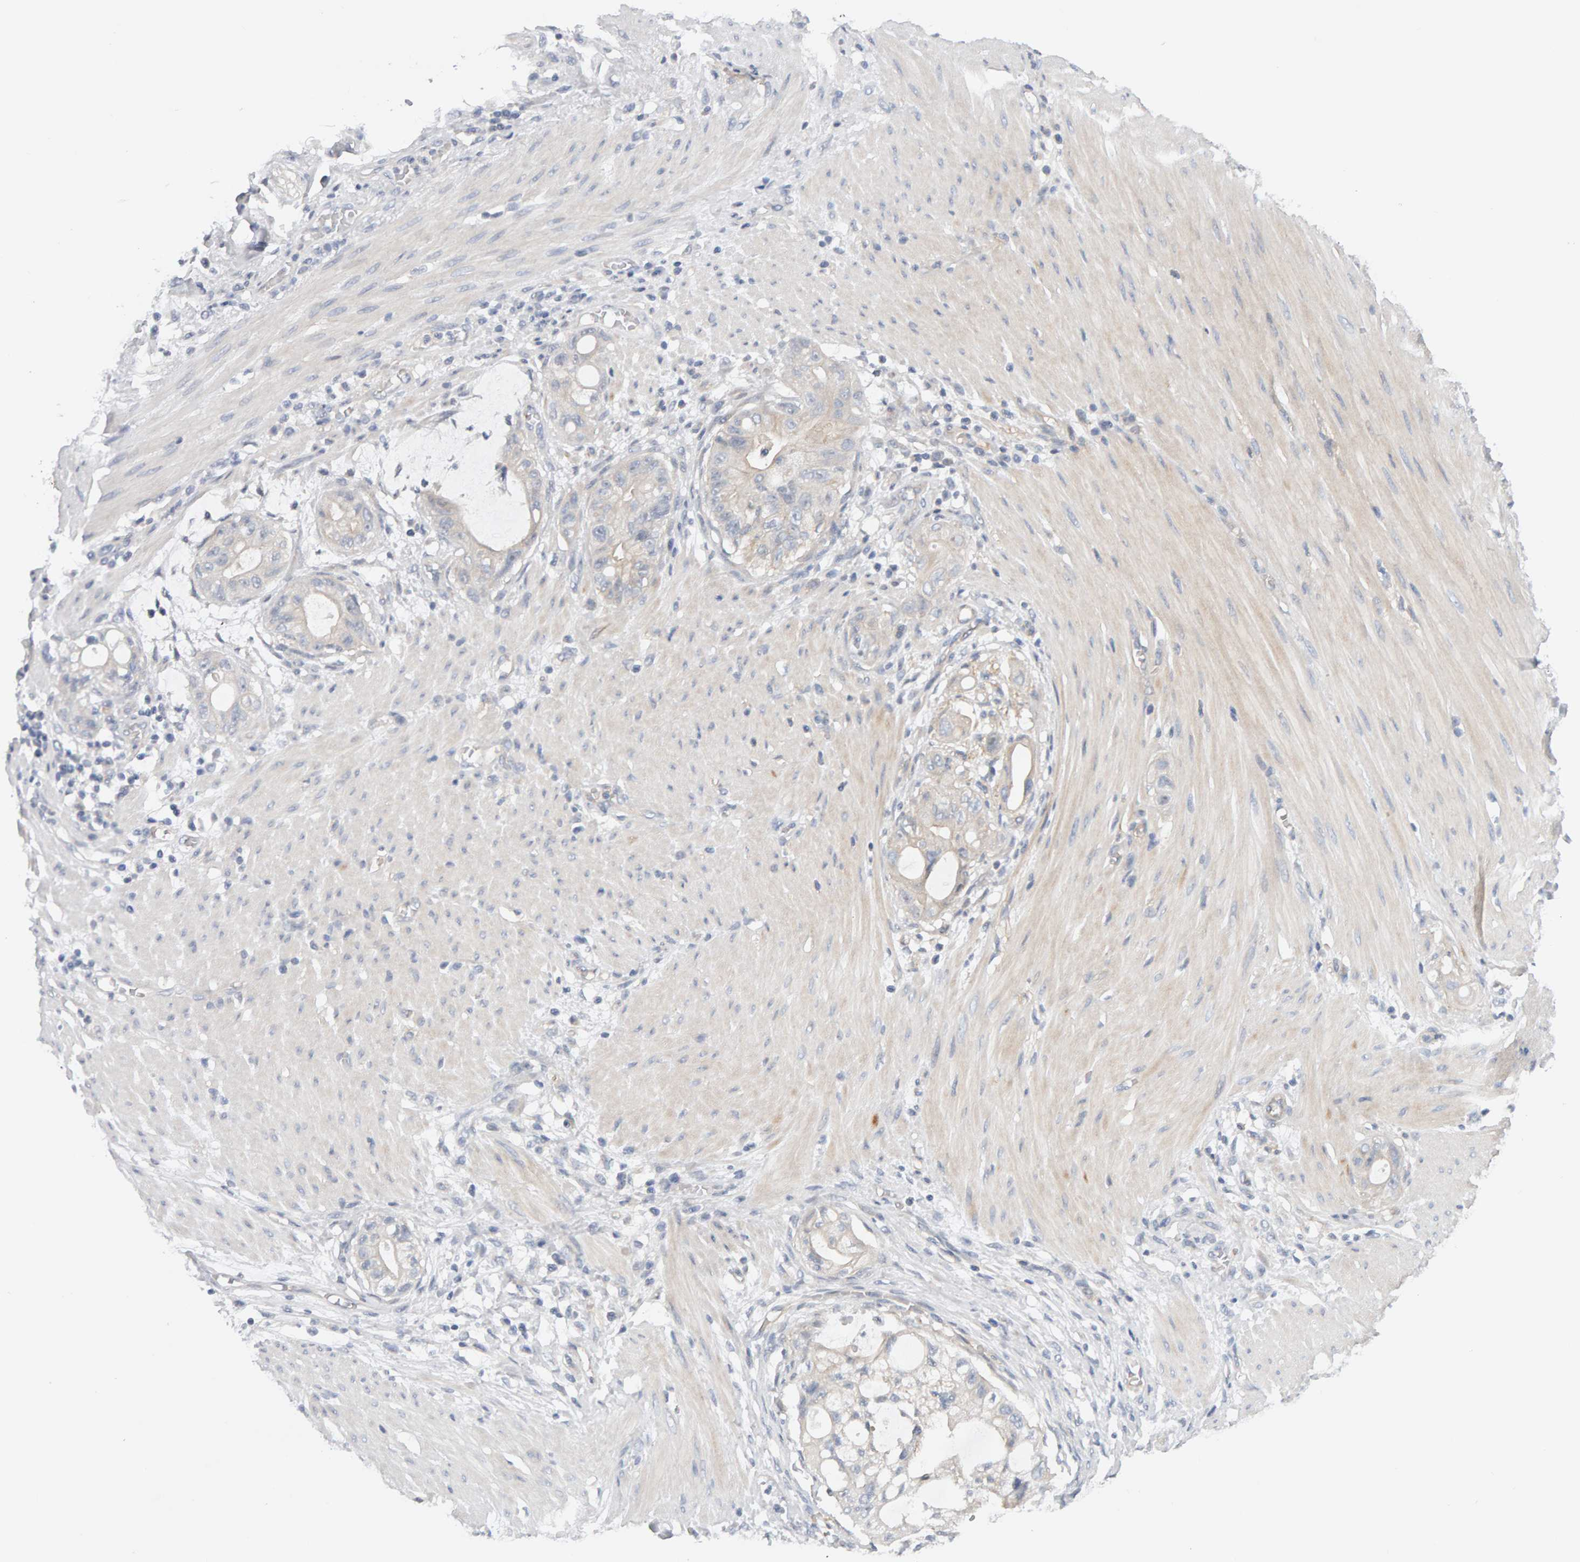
{"staining": {"intensity": "weak", "quantity": "<25%", "location": "cytoplasmic/membranous"}, "tissue": "stomach cancer", "cell_type": "Tumor cells", "image_type": "cancer", "snomed": [{"axis": "morphology", "description": "Adenocarcinoma, NOS"}, {"axis": "topography", "description": "Stomach"}, {"axis": "topography", "description": "Stomach, lower"}], "caption": "Tumor cells show no significant protein expression in stomach cancer. (DAB (3,3'-diaminobenzidine) IHC with hematoxylin counter stain).", "gene": "PPP1R16A", "patient": {"sex": "female", "age": 48}}